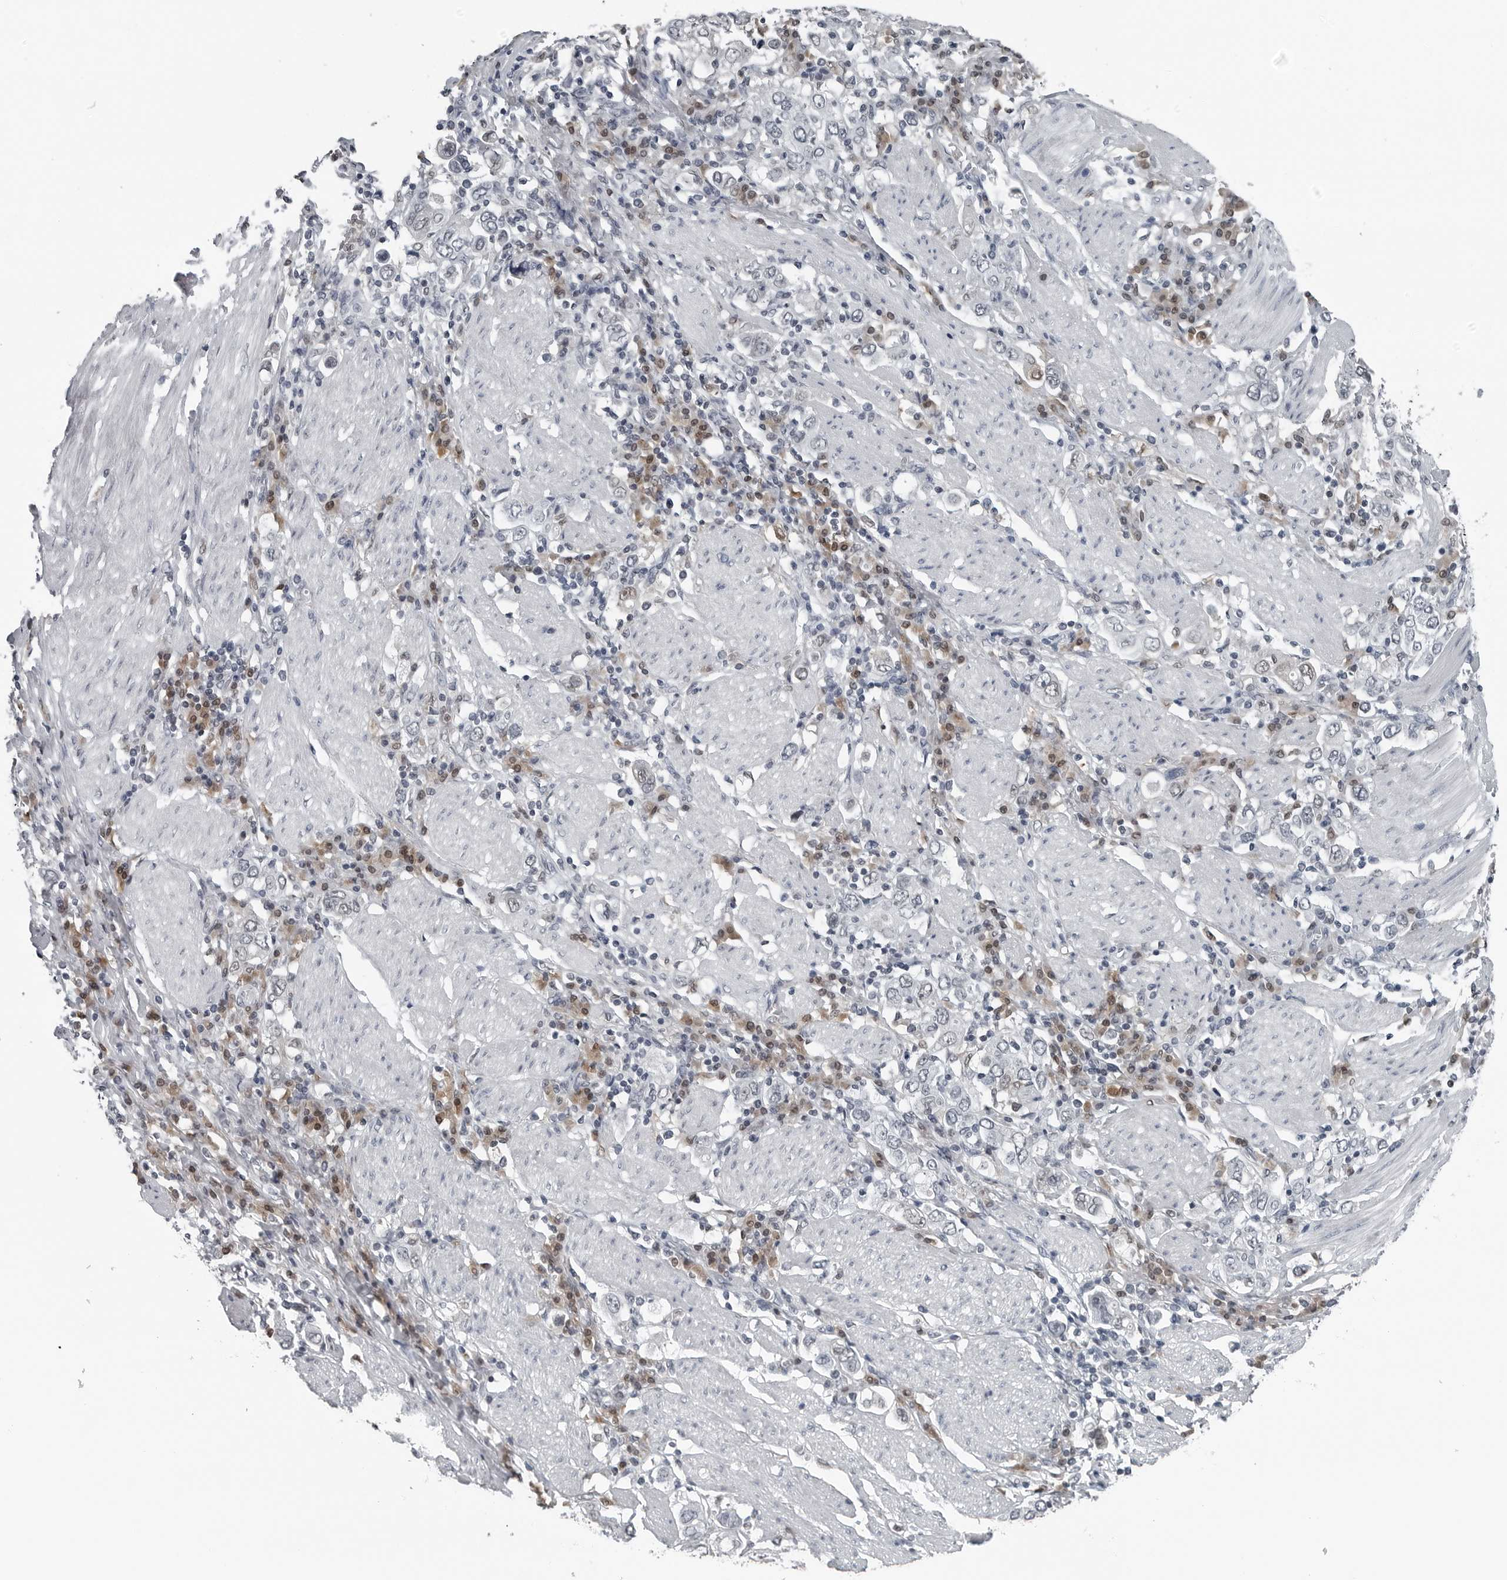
{"staining": {"intensity": "negative", "quantity": "none", "location": "none"}, "tissue": "stomach cancer", "cell_type": "Tumor cells", "image_type": "cancer", "snomed": [{"axis": "morphology", "description": "Adenocarcinoma, NOS"}, {"axis": "topography", "description": "Stomach, upper"}], "caption": "Human stomach cancer (adenocarcinoma) stained for a protein using immunohistochemistry (IHC) reveals no expression in tumor cells.", "gene": "AKR1A1", "patient": {"sex": "male", "age": 62}}